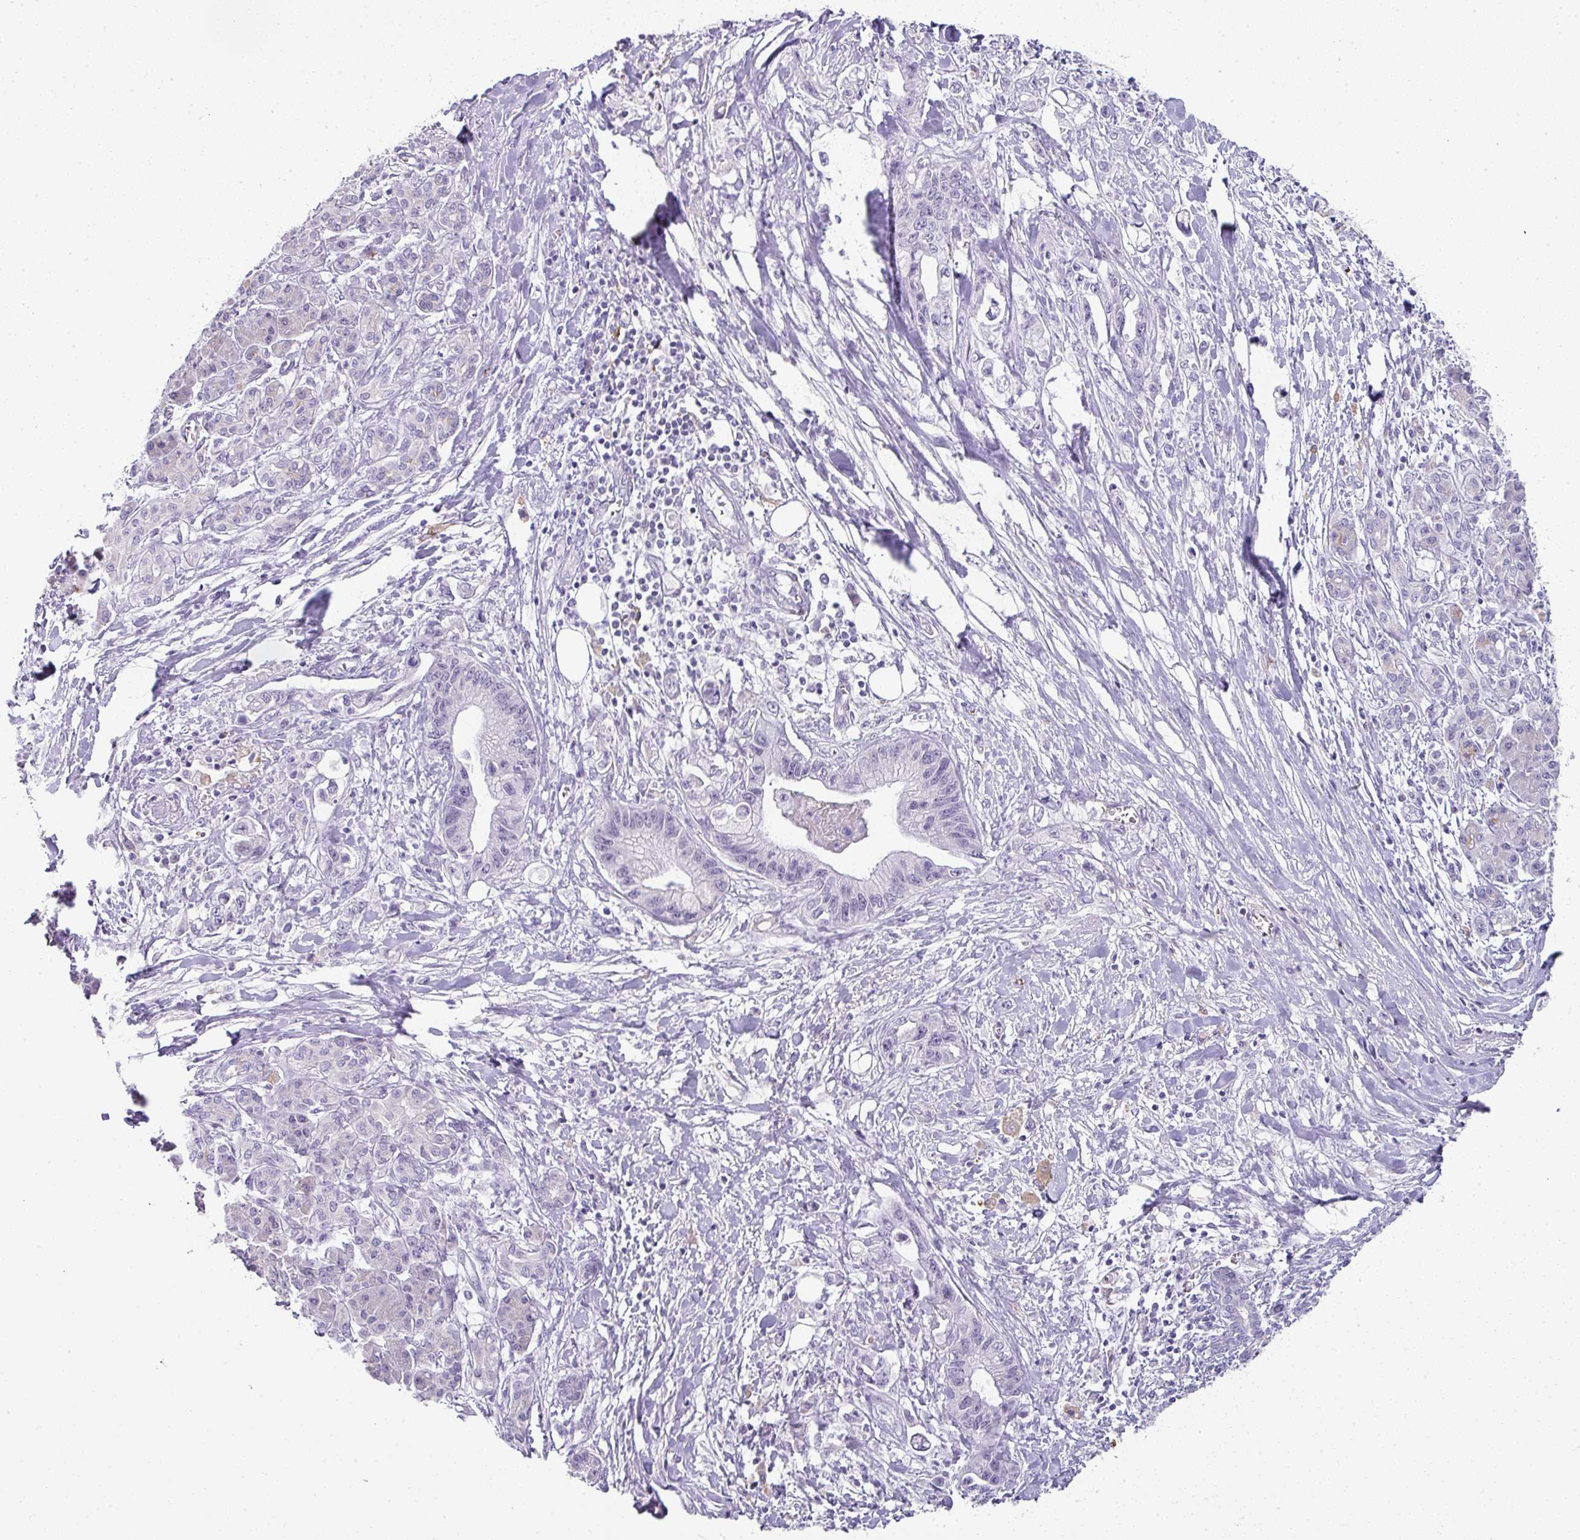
{"staining": {"intensity": "negative", "quantity": "none", "location": "none"}, "tissue": "pancreatic cancer", "cell_type": "Tumor cells", "image_type": "cancer", "snomed": [{"axis": "morphology", "description": "Adenocarcinoma, NOS"}, {"axis": "topography", "description": "Pancreas"}], "caption": "This image is of pancreatic cancer stained with immunohistochemistry (IHC) to label a protein in brown with the nuclei are counter-stained blue. There is no positivity in tumor cells.", "gene": "FGF17", "patient": {"sex": "male", "age": 61}}